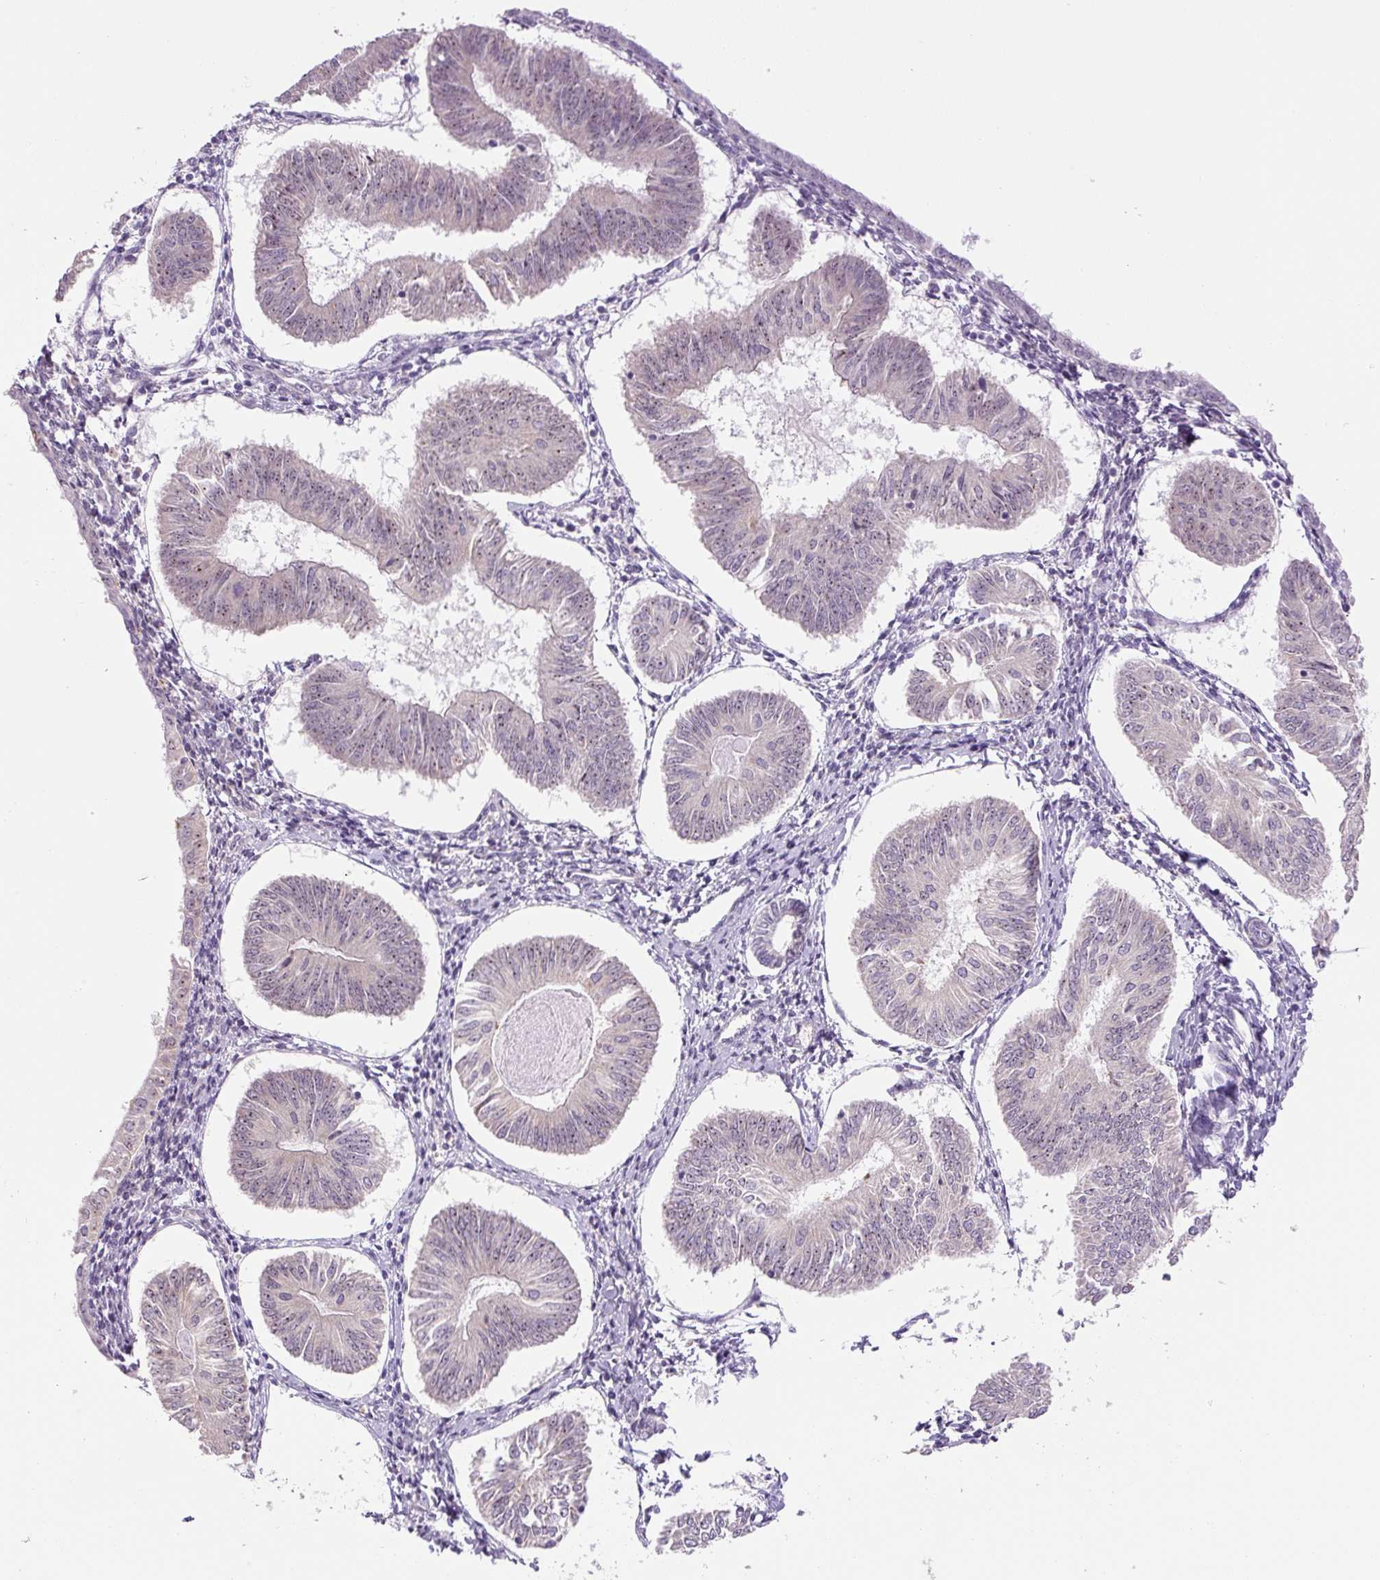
{"staining": {"intensity": "negative", "quantity": "none", "location": "none"}, "tissue": "endometrial cancer", "cell_type": "Tumor cells", "image_type": "cancer", "snomed": [{"axis": "morphology", "description": "Adenocarcinoma, NOS"}, {"axis": "topography", "description": "Endometrium"}], "caption": "The image exhibits no significant expression in tumor cells of adenocarcinoma (endometrial). (IHC, brightfield microscopy, high magnification).", "gene": "TMEM151B", "patient": {"sex": "female", "age": 58}}